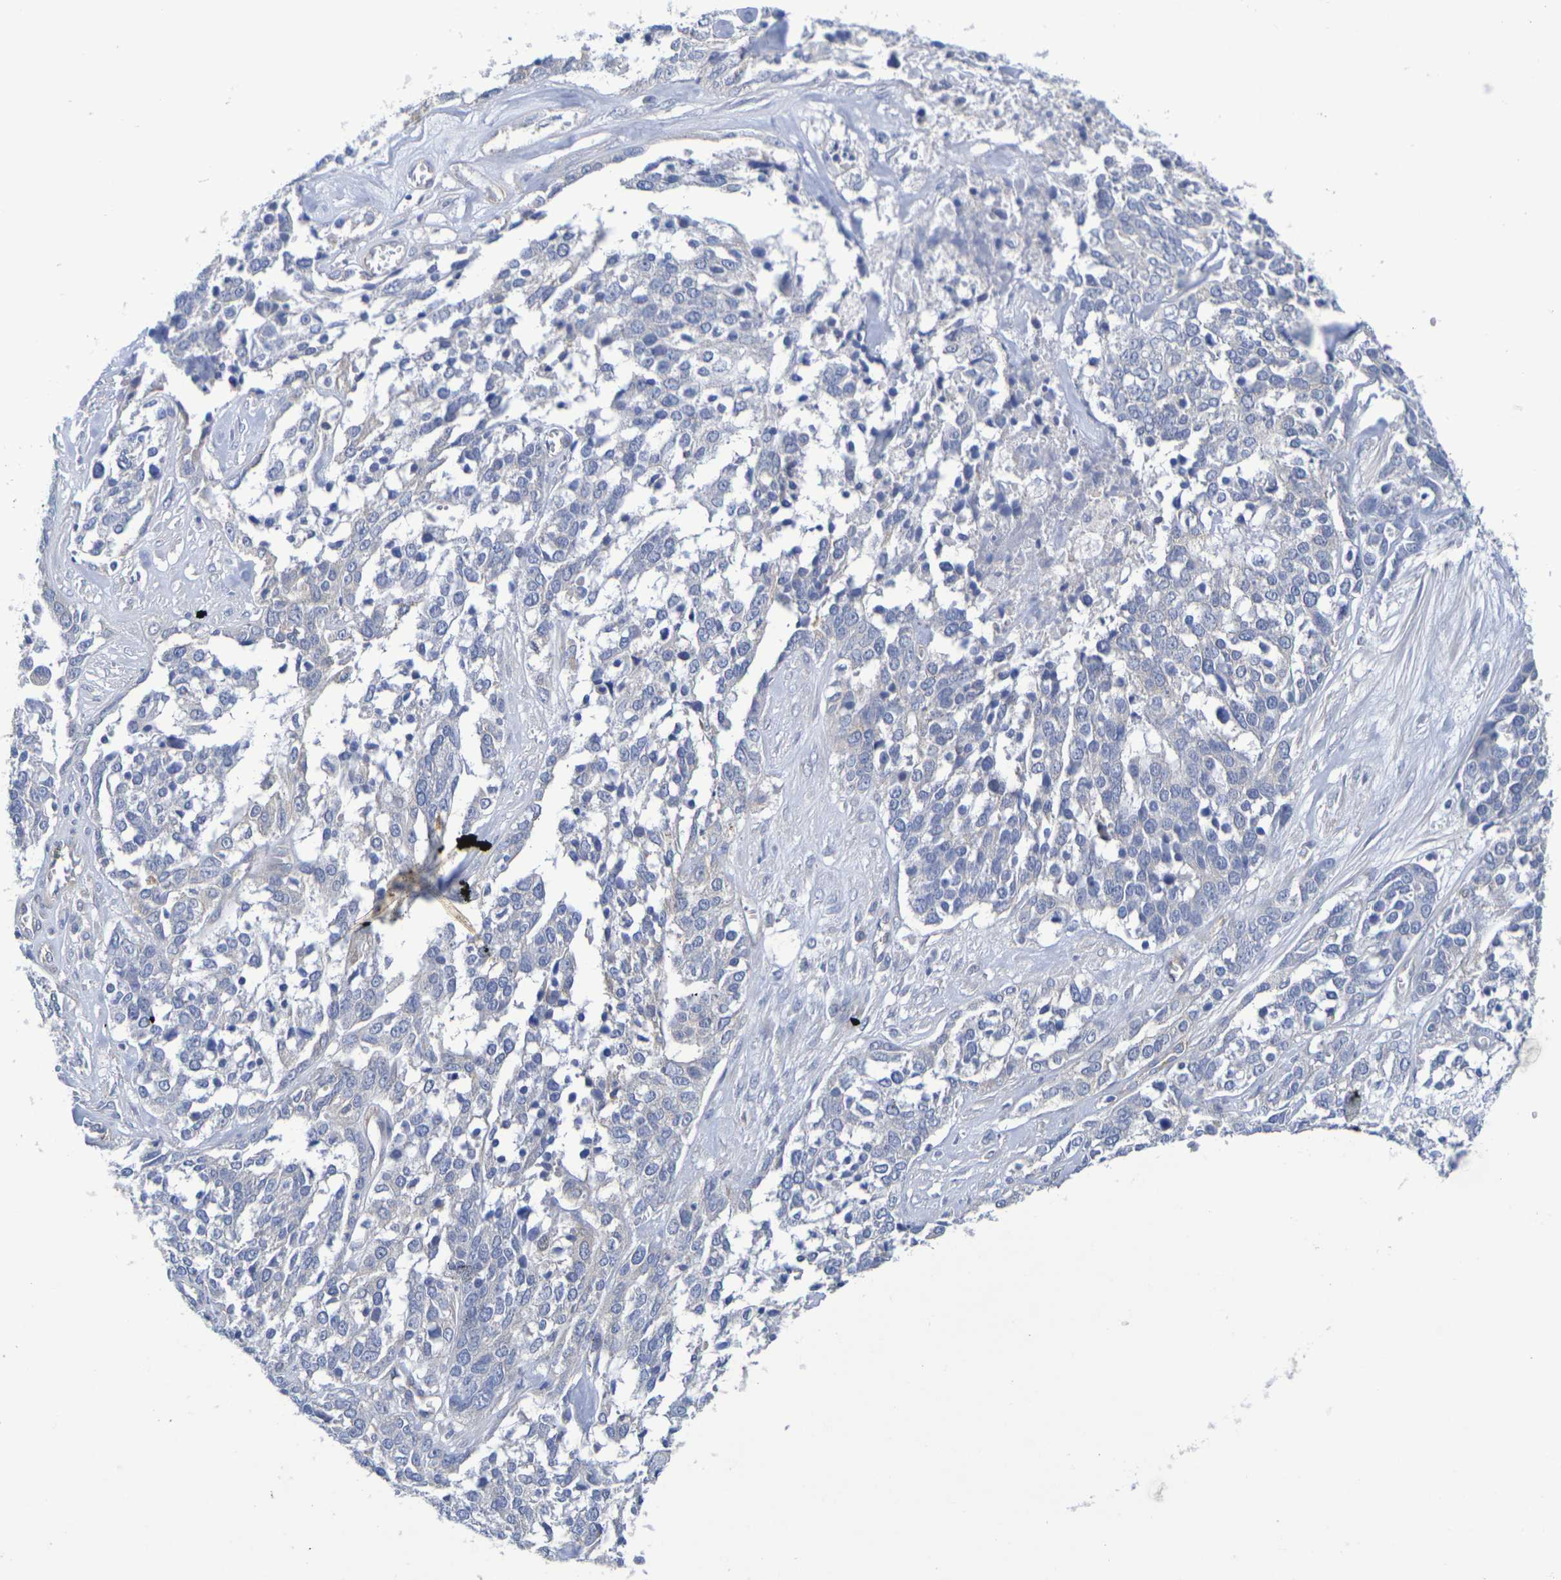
{"staining": {"intensity": "negative", "quantity": "none", "location": "none"}, "tissue": "ovarian cancer", "cell_type": "Tumor cells", "image_type": "cancer", "snomed": [{"axis": "morphology", "description": "Cystadenocarcinoma, serous, NOS"}, {"axis": "topography", "description": "Ovary"}], "caption": "Image shows no significant protein expression in tumor cells of ovarian serous cystadenocarcinoma. (DAB immunohistochemistry (IHC) visualized using brightfield microscopy, high magnification).", "gene": "TMCC3", "patient": {"sex": "female", "age": 44}}